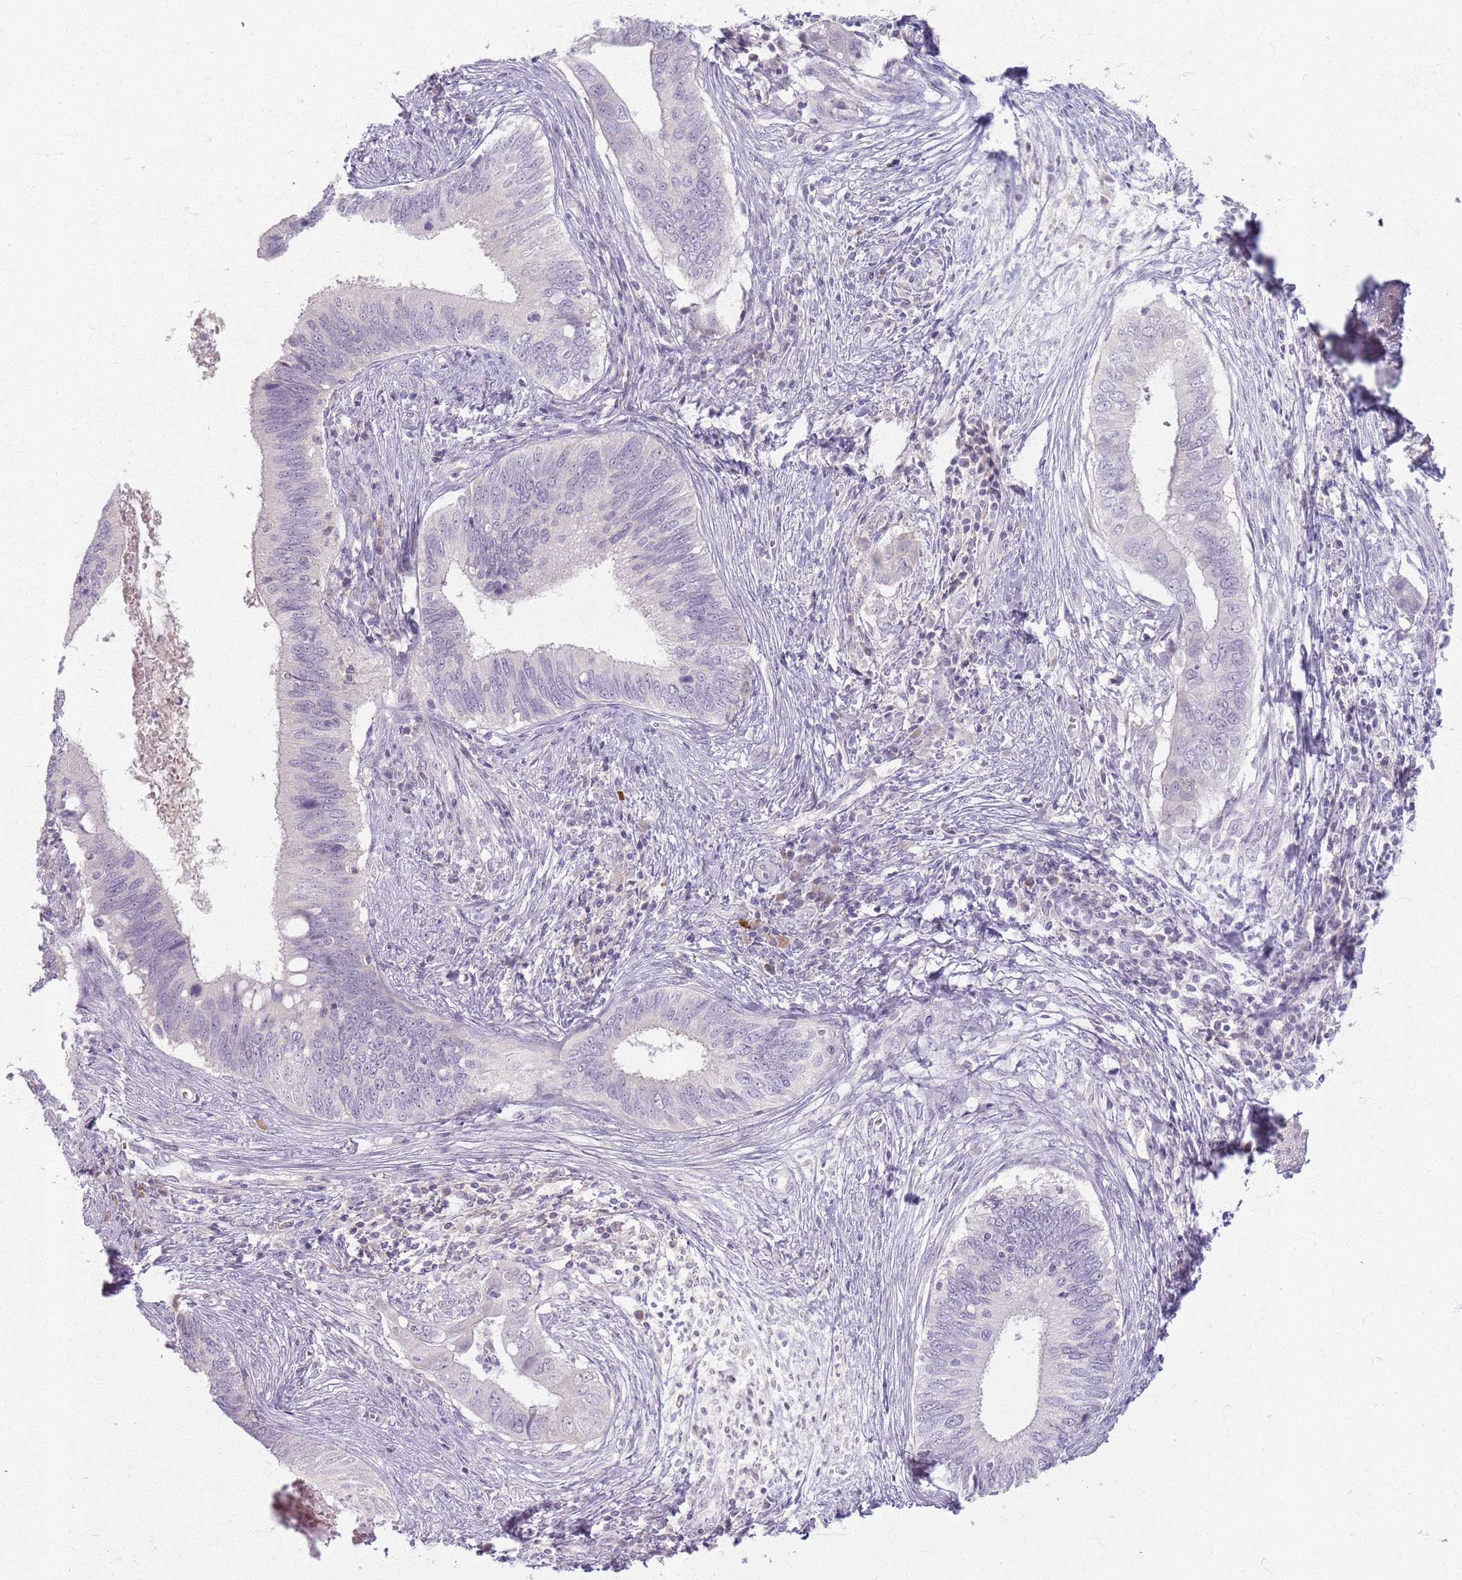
{"staining": {"intensity": "negative", "quantity": "none", "location": "none"}, "tissue": "cervical cancer", "cell_type": "Tumor cells", "image_type": "cancer", "snomed": [{"axis": "morphology", "description": "Adenocarcinoma, NOS"}, {"axis": "topography", "description": "Cervix"}], "caption": "Immunohistochemistry (IHC) of human cervical cancer reveals no positivity in tumor cells.", "gene": "CRIPT", "patient": {"sex": "female", "age": 42}}